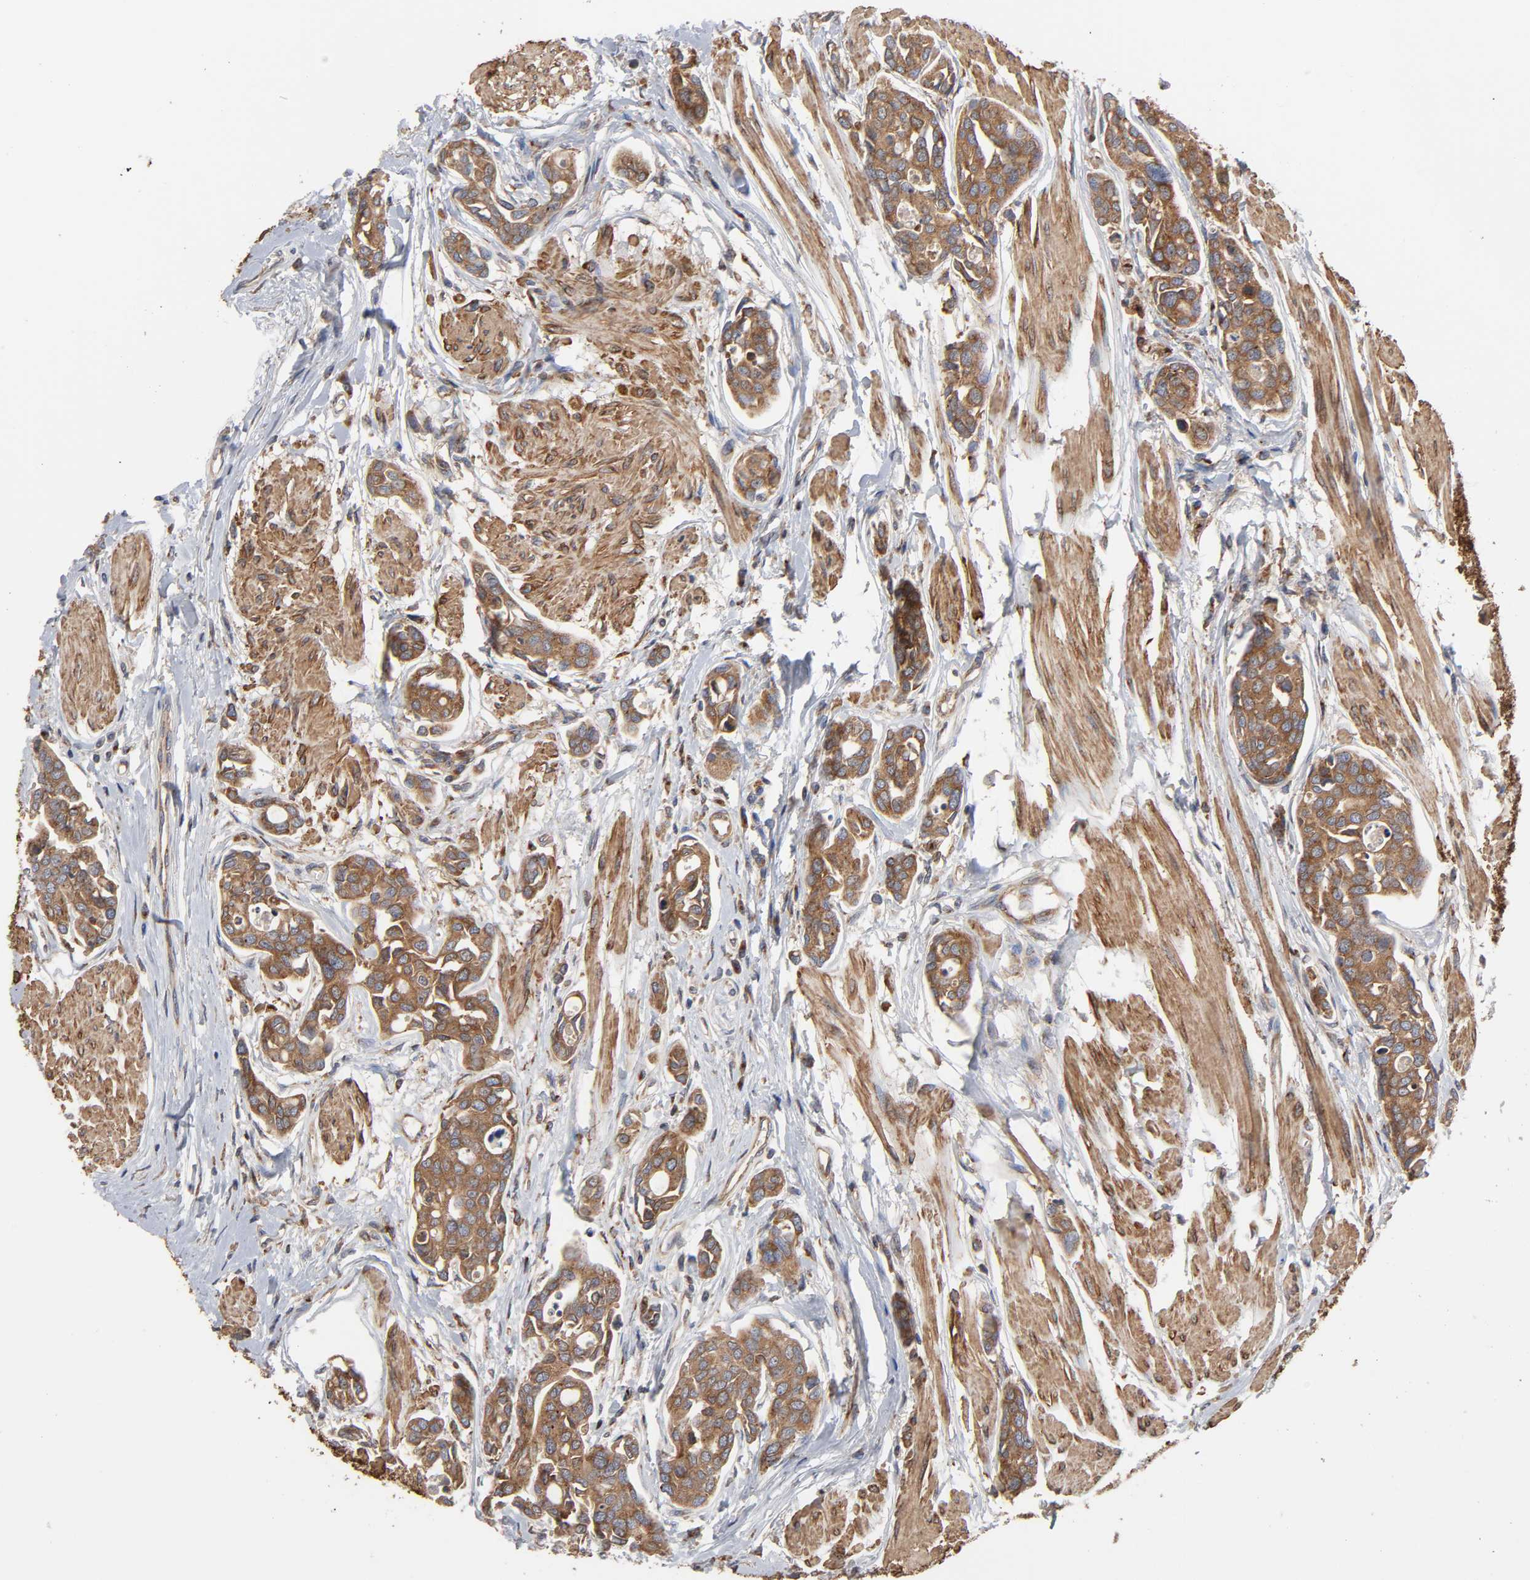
{"staining": {"intensity": "moderate", "quantity": ">75%", "location": "cytoplasmic/membranous"}, "tissue": "urothelial cancer", "cell_type": "Tumor cells", "image_type": "cancer", "snomed": [{"axis": "morphology", "description": "Urothelial carcinoma, High grade"}, {"axis": "topography", "description": "Urinary bladder"}], "caption": "Immunohistochemical staining of urothelial carcinoma (high-grade) demonstrates medium levels of moderate cytoplasmic/membranous protein staining in approximately >75% of tumor cells.", "gene": "GNPTG", "patient": {"sex": "male", "age": 78}}